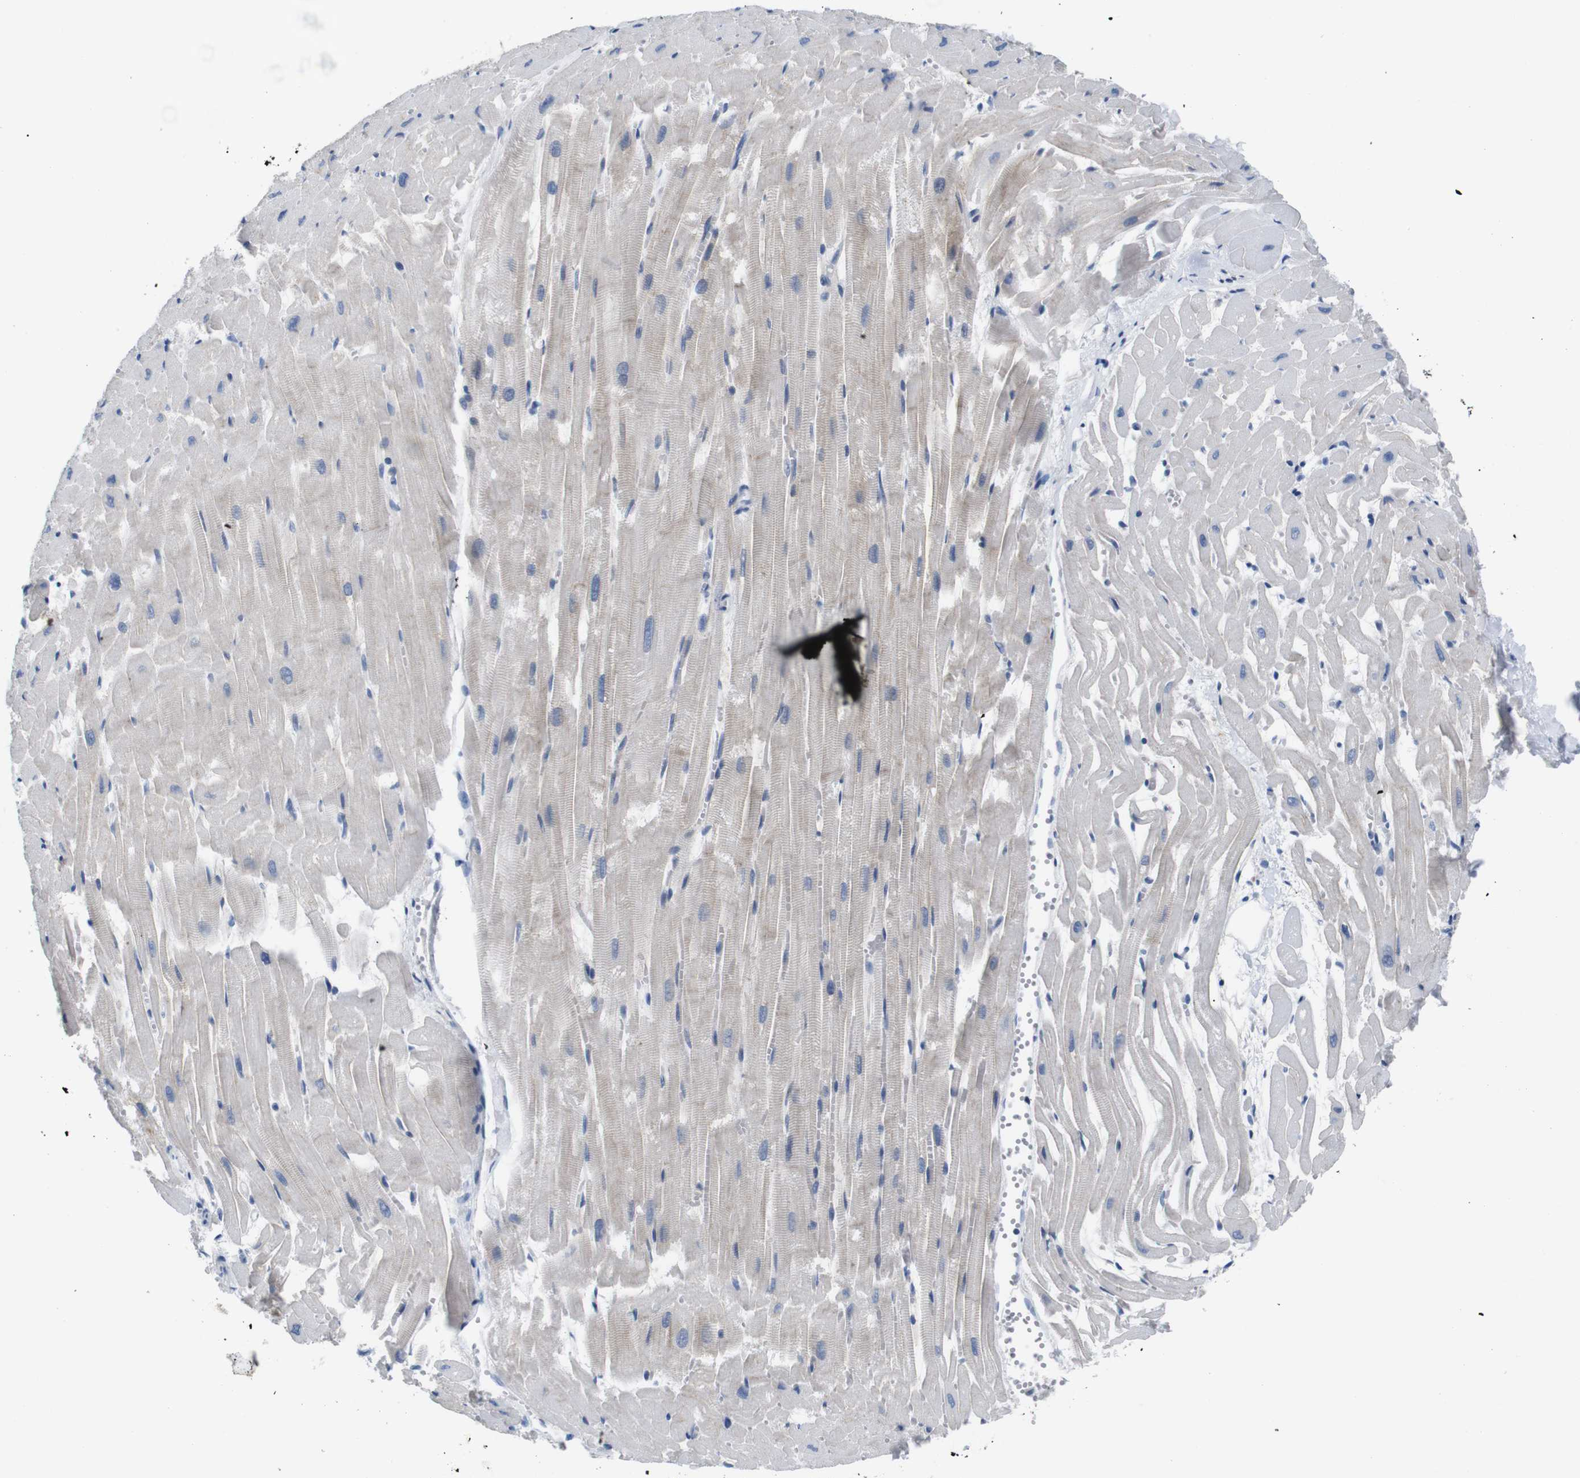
{"staining": {"intensity": "negative", "quantity": "none", "location": "none"}, "tissue": "heart muscle", "cell_type": "Cardiomyocytes", "image_type": "normal", "snomed": [{"axis": "morphology", "description": "Normal tissue, NOS"}, {"axis": "topography", "description": "Heart"}], "caption": "DAB (3,3'-diaminobenzidine) immunohistochemical staining of unremarkable human heart muscle demonstrates no significant staining in cardiomyocytes. (Brightfield microscopy of DAB immunohistochemistry (IHC) at high magnification).", "gene": "ANK3", "patient": {"sex": "female", "age": 19}}